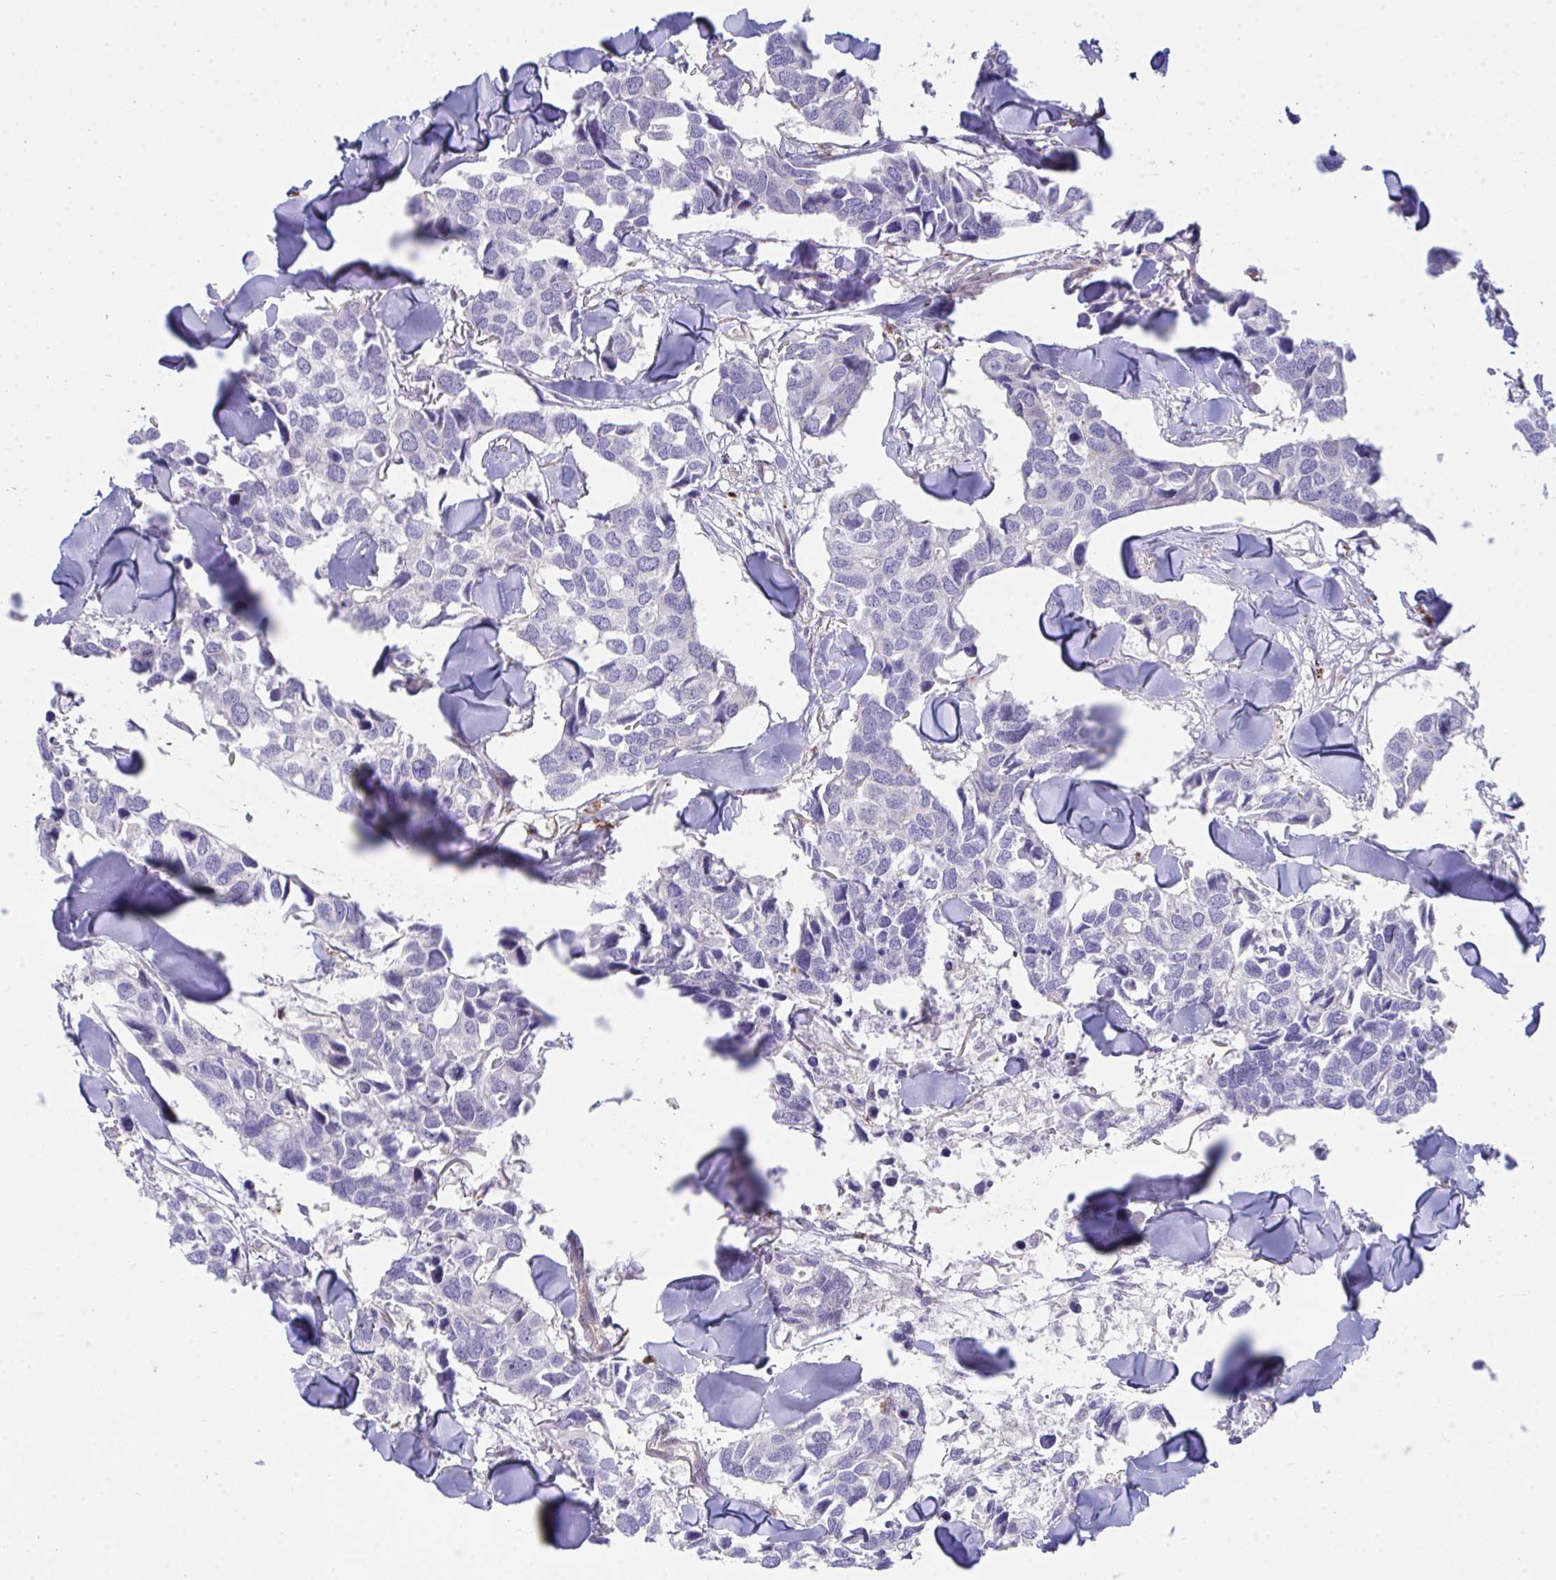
{"staining": {"intensity": "negative", "quantity": "none", "location": "none"}, "tissue": "breast cancer", "cell_type": "Tumor cells", "image_type": "cancer", "snomed": [{"axis": "morphology", "description": "Duct carcinoma"}, {"axis": "topography", "description": "Breast"}], "caption": "Breast infiltrating ductal carcinoma was stained to show a protein in brown. There is no significant expression in tumor cells. (Stains: DAB (3,3'-diaminobenzidine) IHC with hematoxylin counter stain, Microscopy: brightfield microscopy at high magnification).", "gene": "GAB1", "patient": {"sex": "female", "age": 83}}